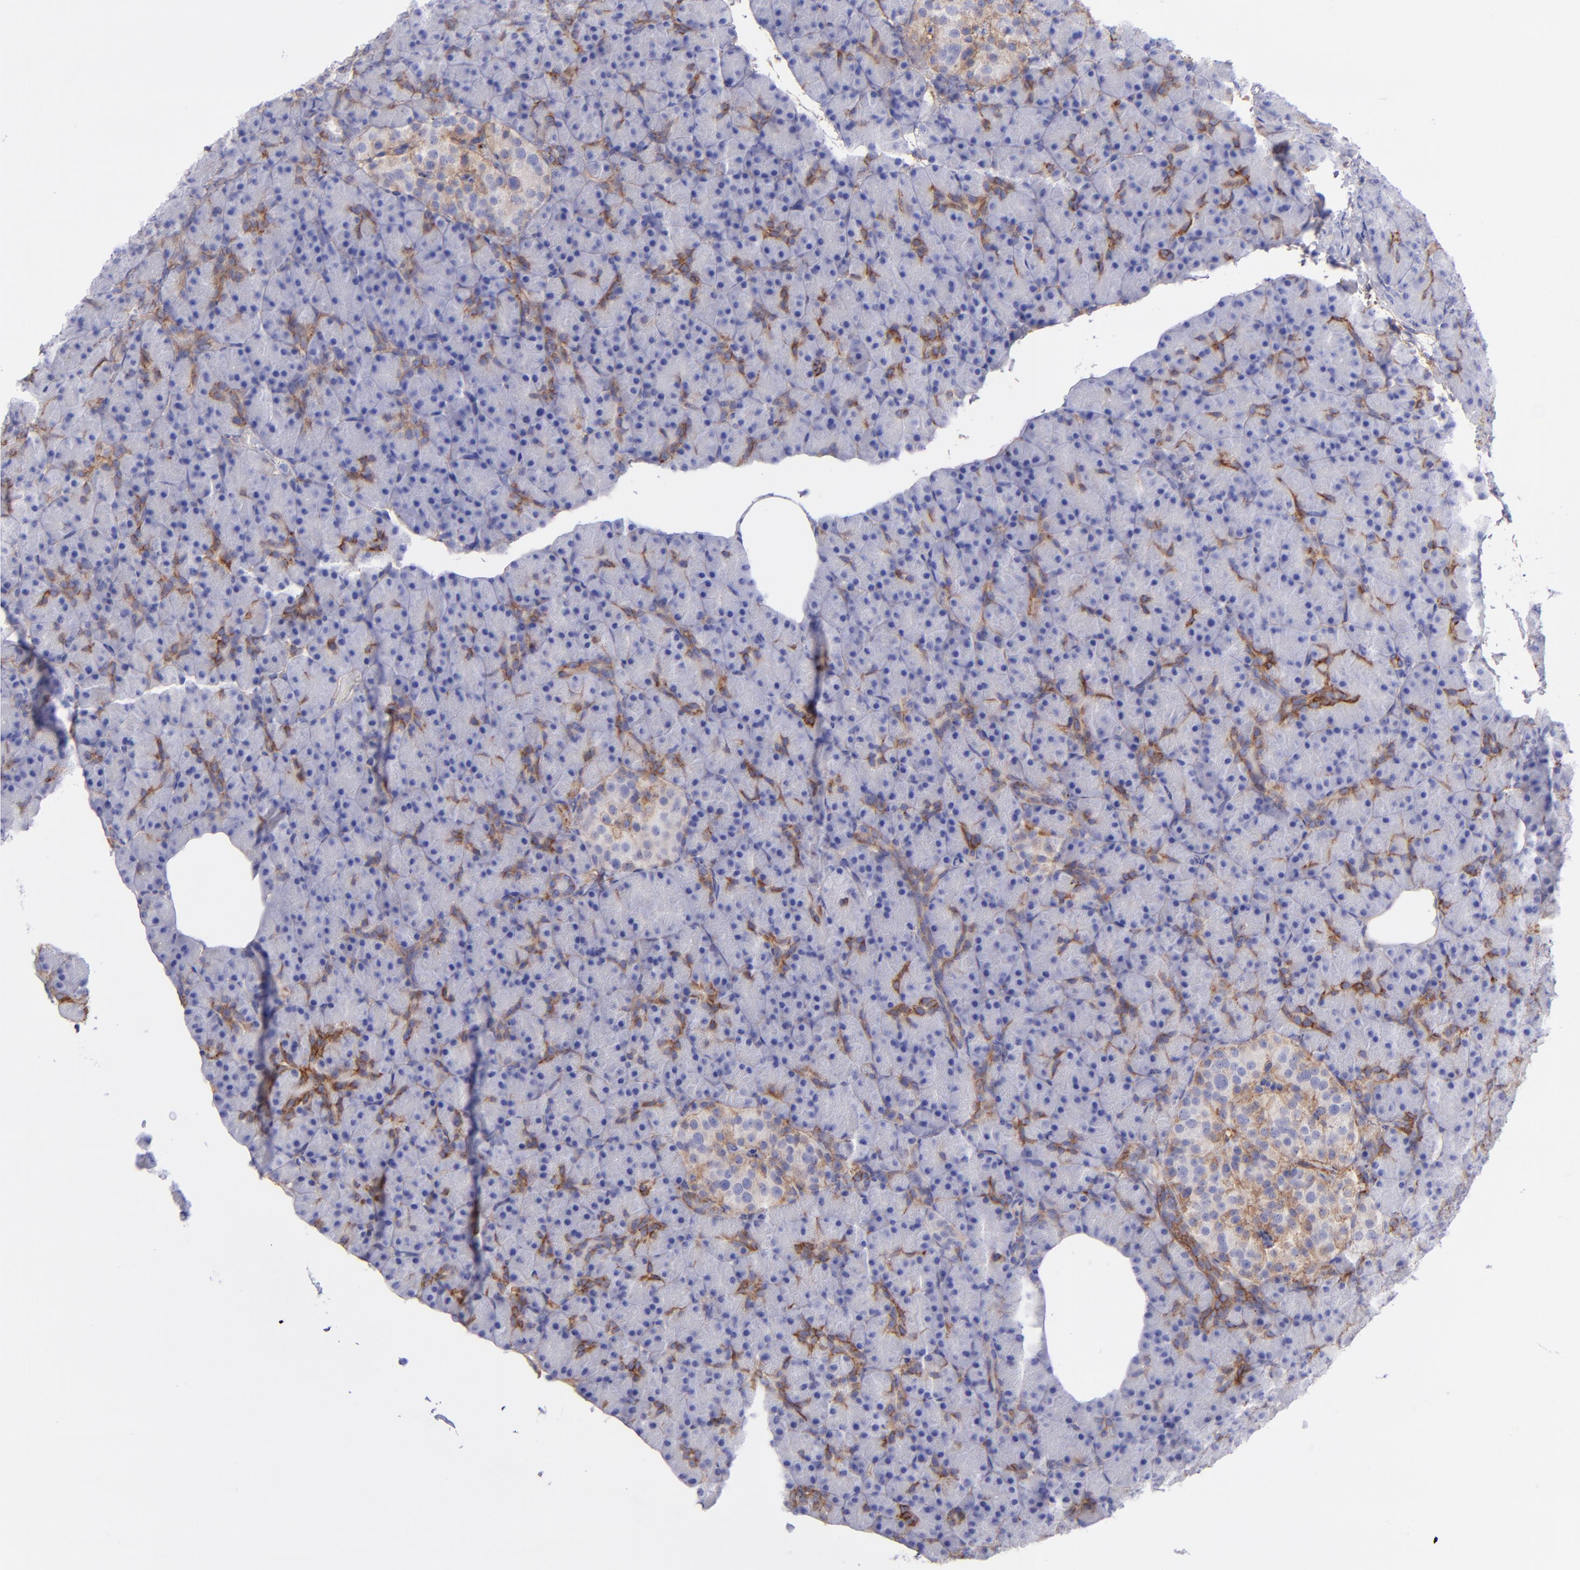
{"staining": {"intensity": "strong", "quantity": "<25%", "location": "cytoplasmic/membranous"}, "tissue": "pancreas", "cell_type": "Exocrine glandular cells", "image_type": "normal", "snomed": [{"axis": "morphology", "description": "Normal tissue, NOS"}, {"axis": "topography", "description": "Pancreas"}], "caption": "Immunohistochemistry micrograph of normal pancreas: pancreas stained using IHC reveals medium levels of strong protein expression localized specifically in the cytoplasmic/membranous of exocrine glandular cells, appearing as a cytoplasmic/membranous brown color.", "gene": "ITGAV", "patient": {"sex": "female", "age": 43}}